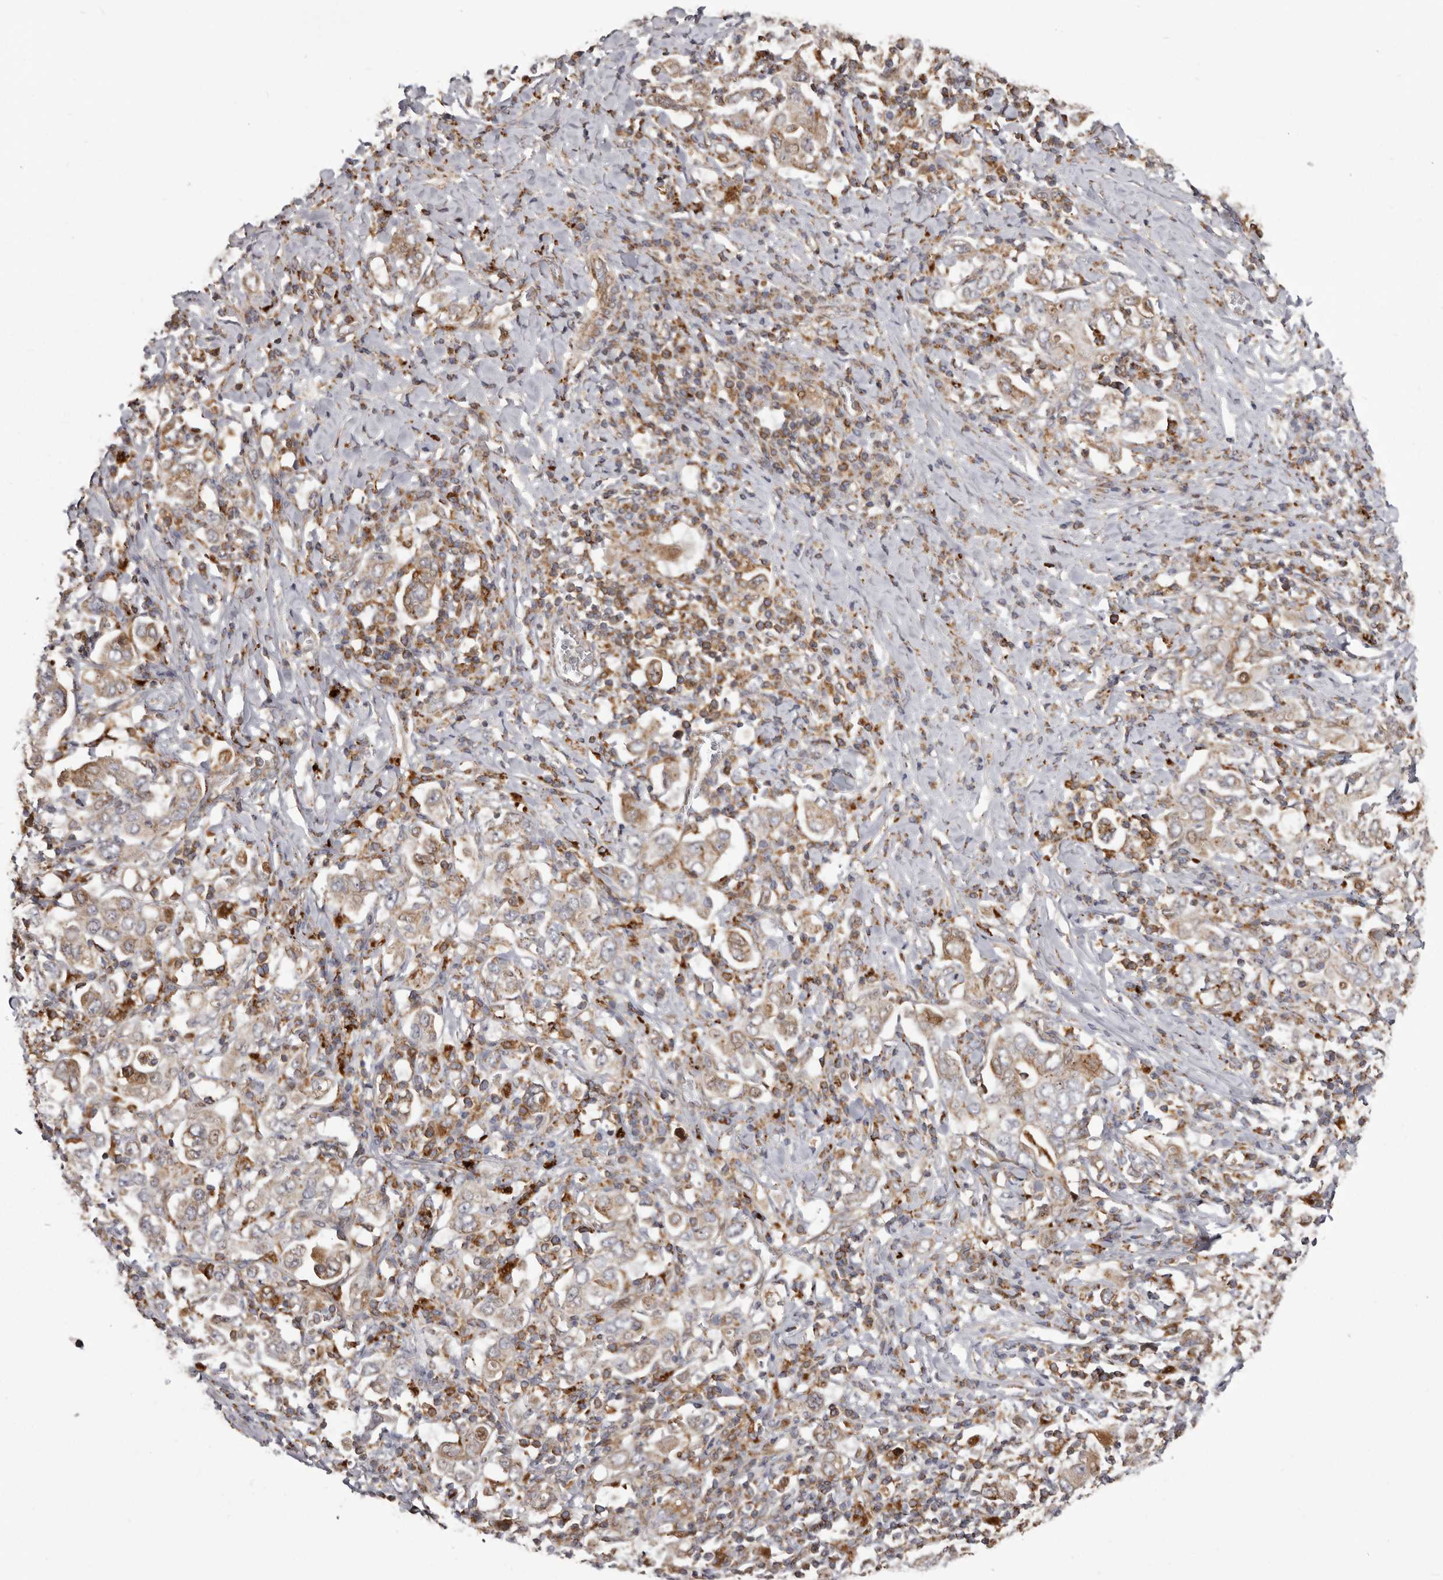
{"staining": {"intensity": "weak", "quantity": ">75%", "location": "cytoplasmic/membranous"}, "tissue": "stomach cancer", "cell_type": "Tumor cells", "image_type": "cancer", "snomed": [{"axis": "morphology", "description": "Adenocarcinoma, NOS"}, {"axis": "topography", "description": "Stomach, upper"}], "caption": "A high-resolution micrograph shows immunohistochemistry staining of stomach cancer, which shows weak cytoplasmic/membranous expression in approximately >75% of tumor cells.", "gene": "NUP43", "patient": {"sex": "male", "age": 62}}